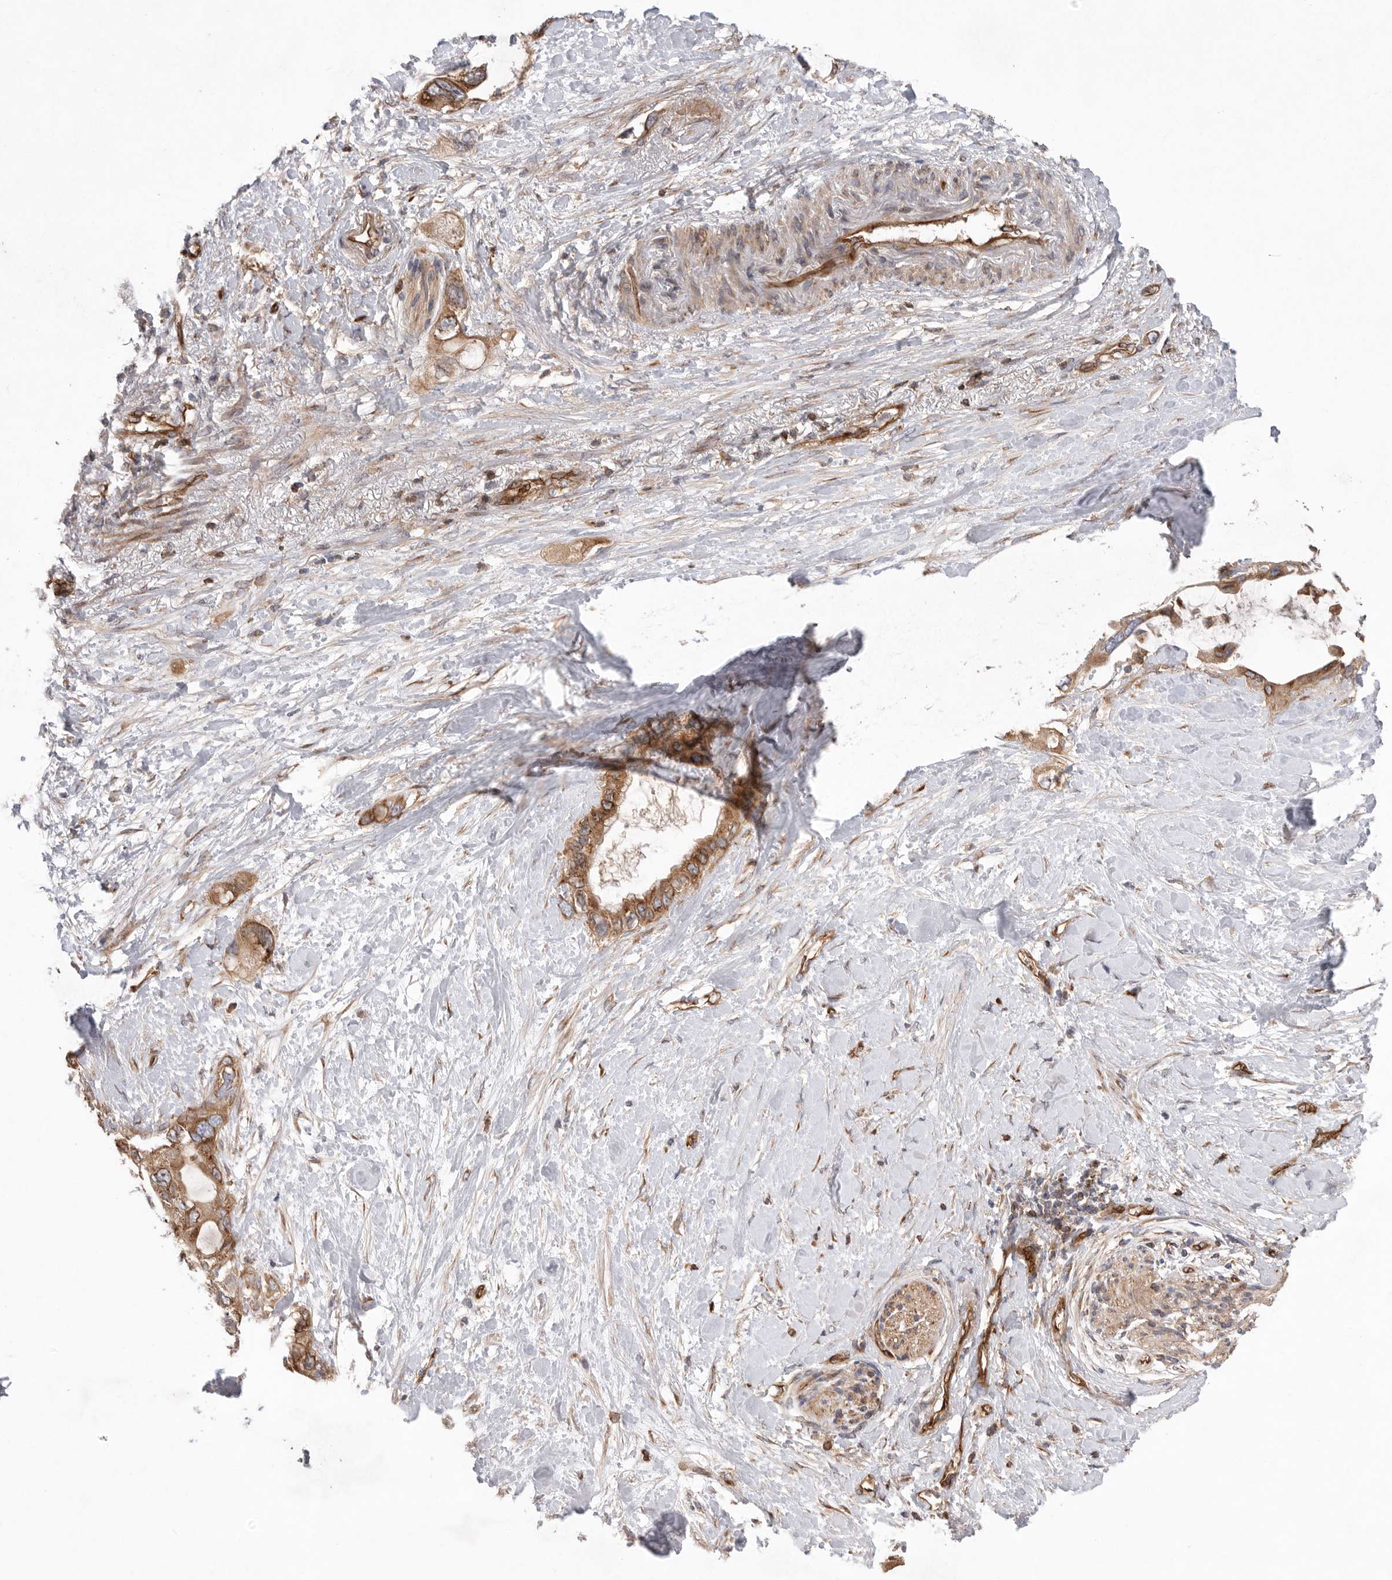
{"staining": {"intensity": "moderate", "quantity": ">75%", "location": "cytoplasmic/membranous"}, "tissue": "pancreatic cancer", "cell_type": "Tumor cells", "image_type": "cancer", "snomed": [{"axis": "morphology", "description": "Adenocarcinoma, NOS"}, {"axis": "topography", "description": "Pancreas"}], "caption": "Moderate cytoplasmic/membranous expression for a protein is present in approximately >75% of tumor cells of pancreatic adenocarcinoma using immunohistochemistry.", "gene": "PRKCH", "patient": {"sex": "female", "age": 56}}